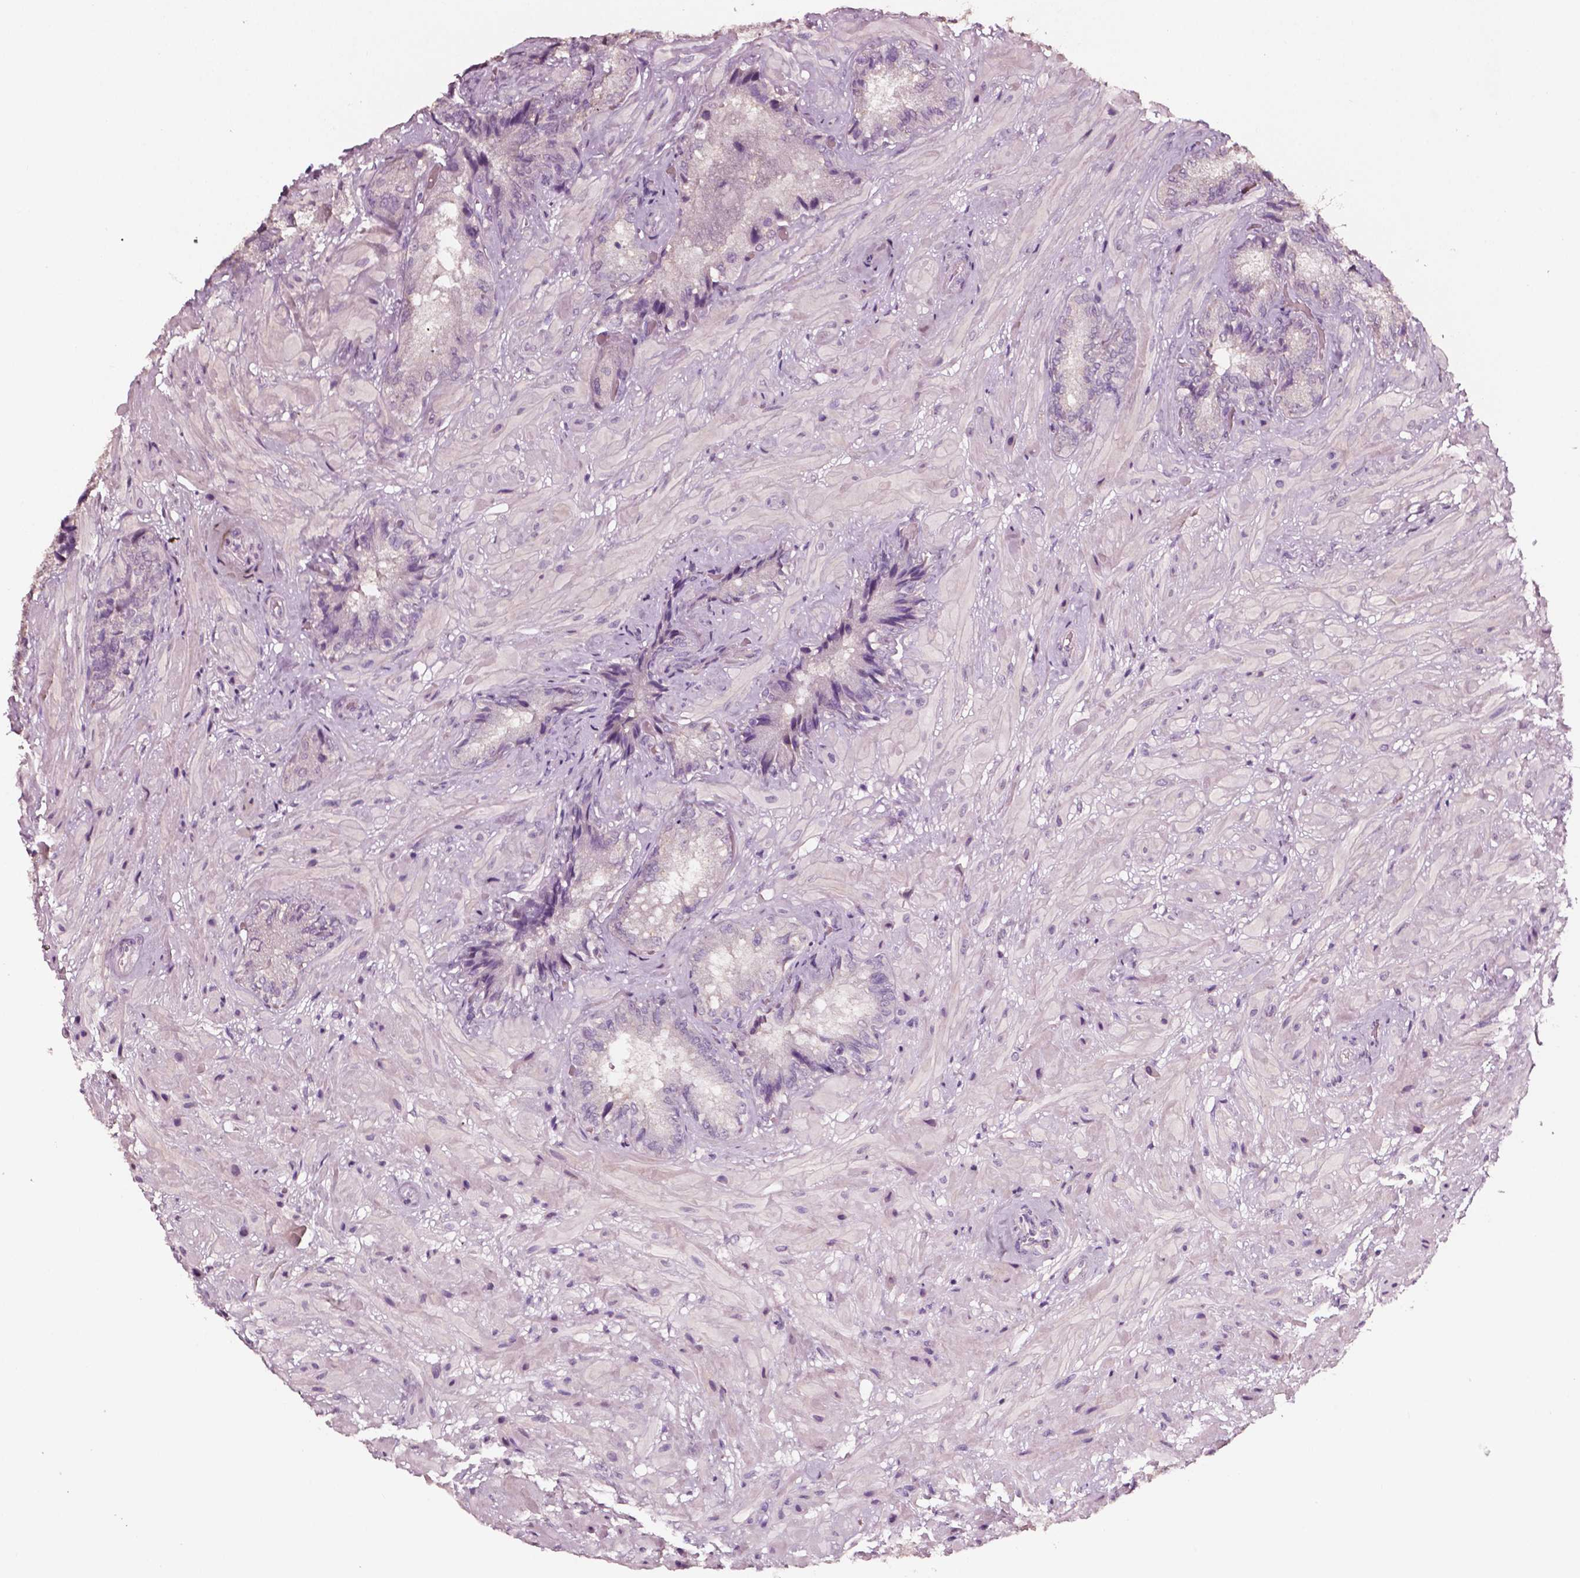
{"staining": {"intensity": "negative", "quantity": "none", "location": "none"}, "tissue": "seminal vesicle", "cell_type": "Glandular cells", "image_type": "normal", "snomed": [{"axis": "morphology", "description": "Normal tissue, NOS"}, {"axis": "topography", "description": "Seminal veicle"}], "caption": "This is a image of immunohistochemistry staining of unremarkable seminal vesicle, which shows no expression in glandular cells.", "gene": "PLA2R1", "patient": {"sex": "male", "age": 57}}